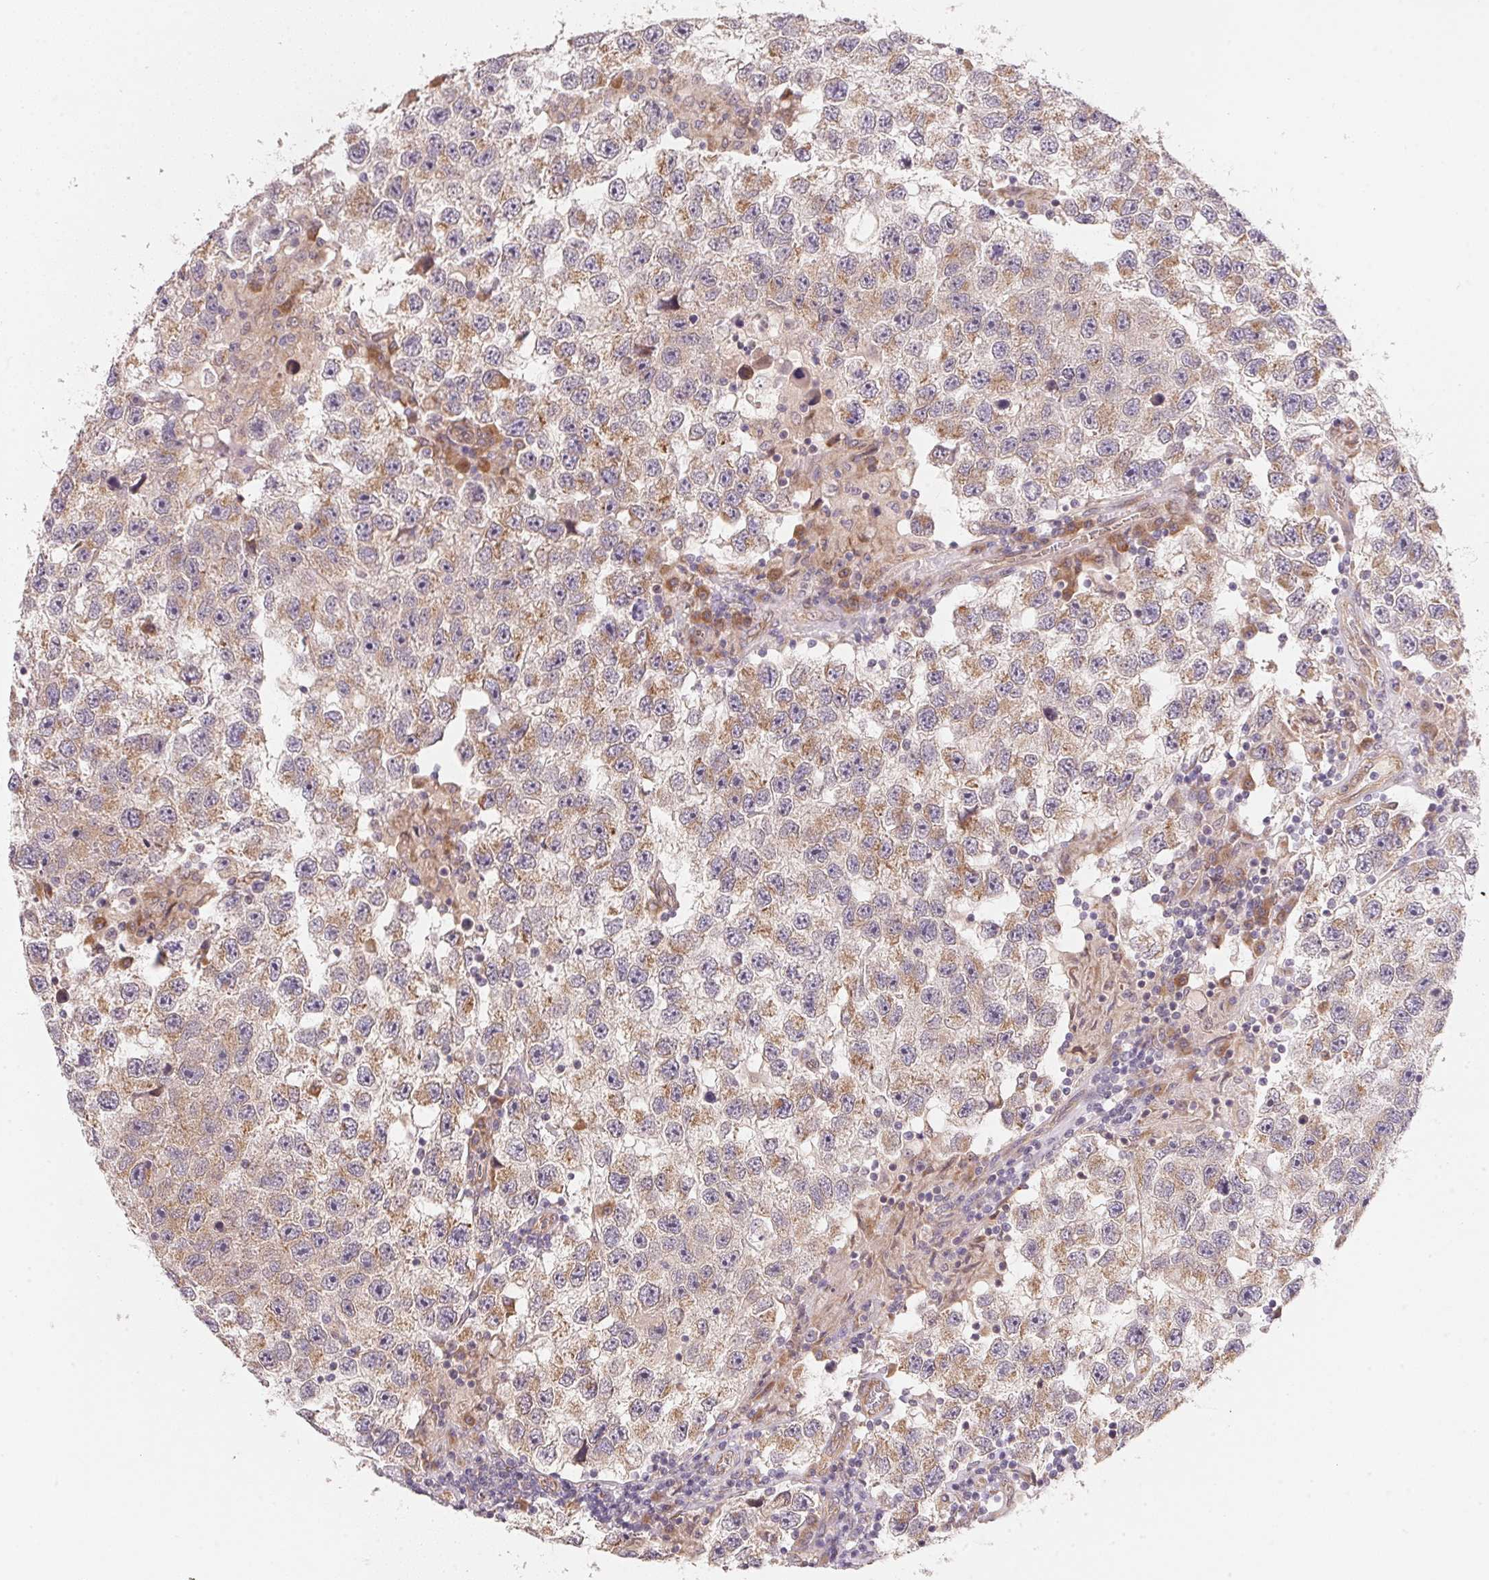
{"staining": {"intensity": "weak", "quantity": "25%-75%", "location": "cytoplasmic/membranous"}, "tissue": "testis cancer", "cell_type": "Tumor cells", "image_type": "cancer", "snomed": [{"axis": "morphology", "description": "Seminoma, NOS"}, {"axis": "topography", "description": "Testis"}], "caption": "Seminoma (testis) stained for a protein shows weak cytoplasmic/membranous positivity in tumor cells.", "gene": "EI24", "patient": {"sex": "male", "age": 26}}